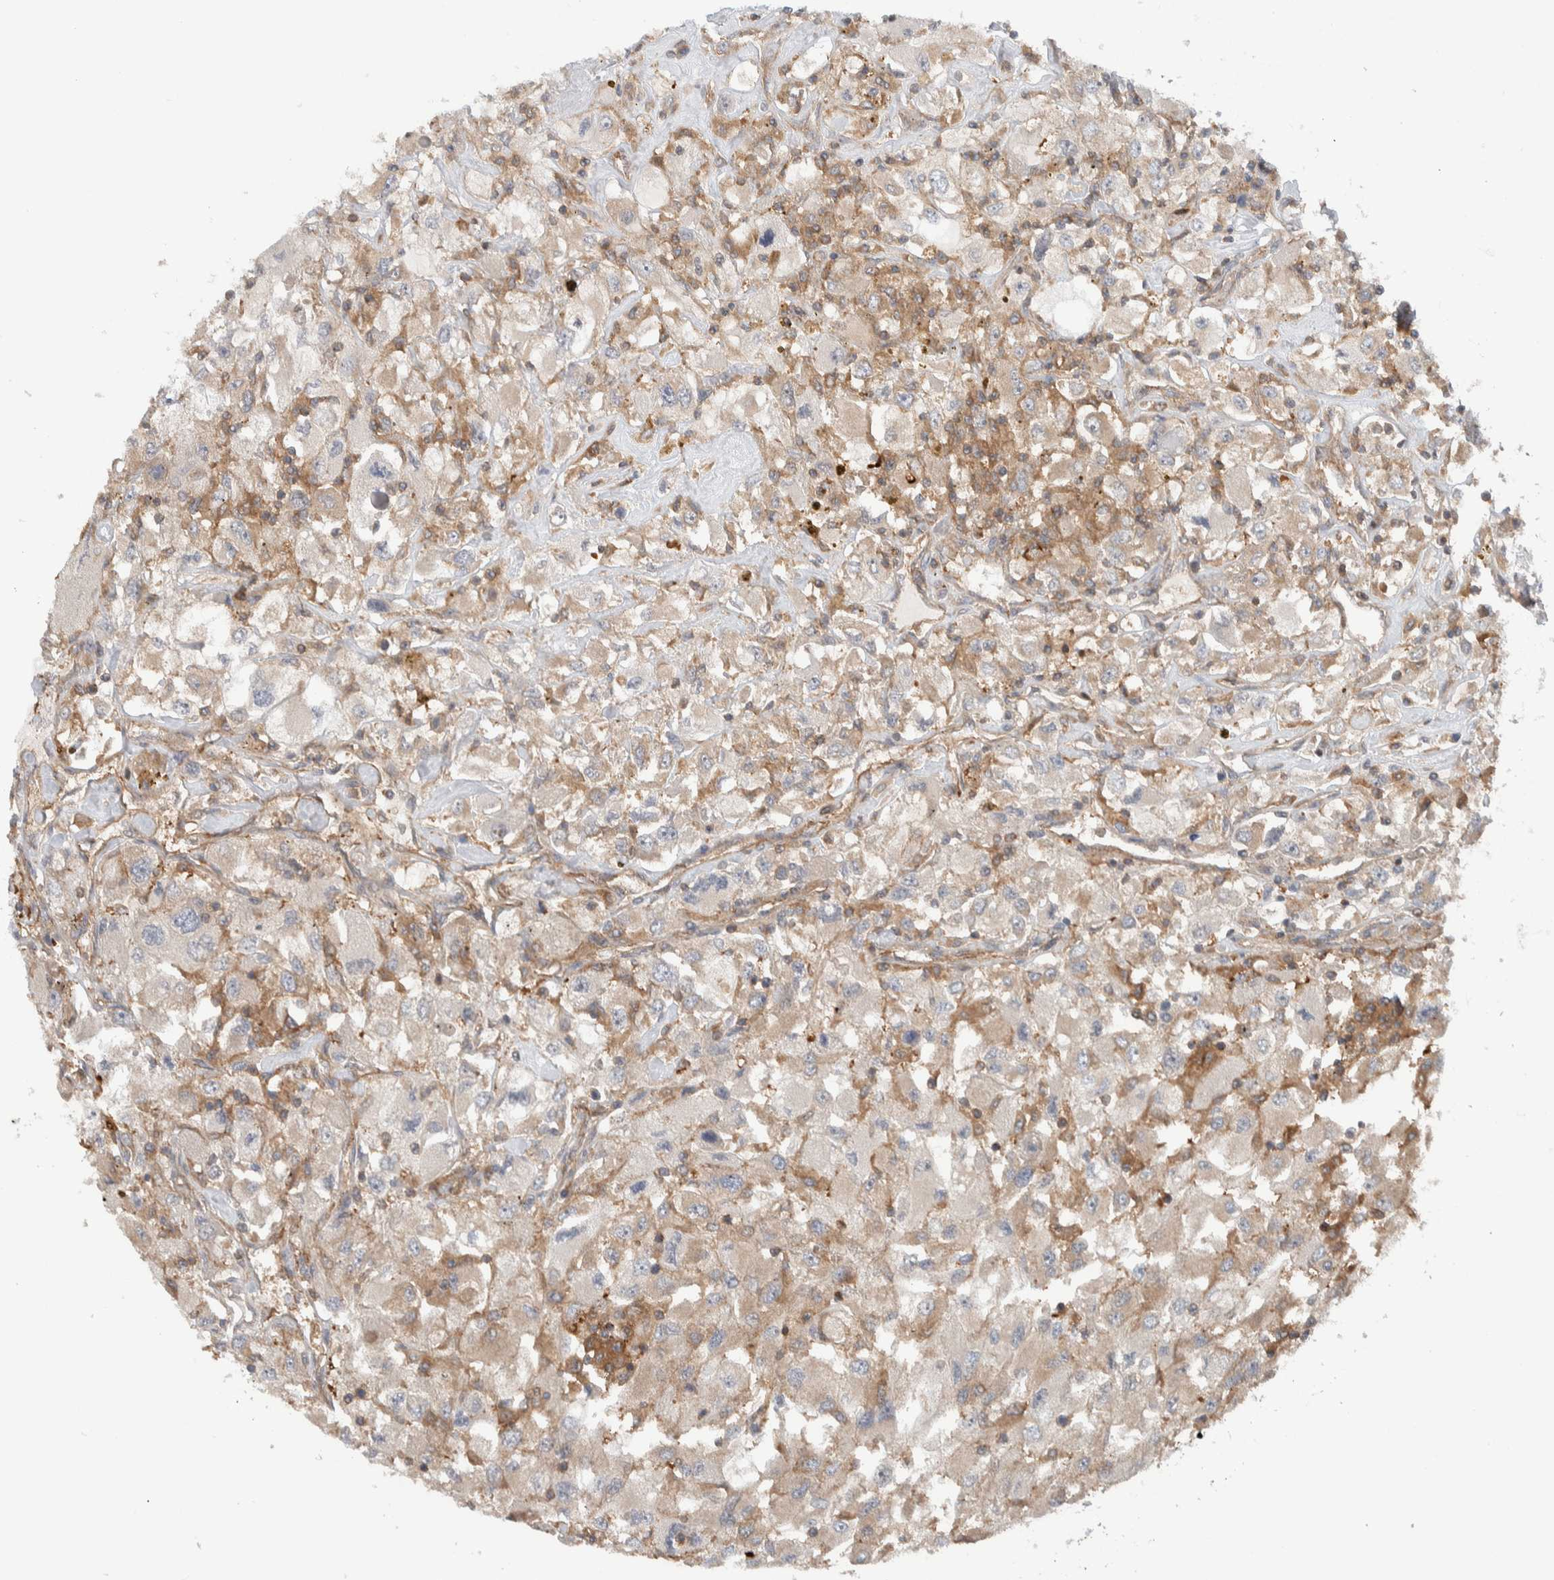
{"staining": {"intensity": "weak", "quantity": ">75%", "location": "cytoplasmic/membranous"}, "tissue": "renal cancer", "cell_type": "Tumor cells", "image_type": "cancer", "snomed": [{"axis": "morphology", "description": "Adenocarcinoma, NOS"}, {"axis": "topography", "description": "Kidney"}], "caption": "Weak cytoplasmic/membranous protein positivity is appreciated in approximately >75% of tumor cells in renal cancer.", "gene": "MPRIP", "patient": {"sex": "female", "age": 52}}